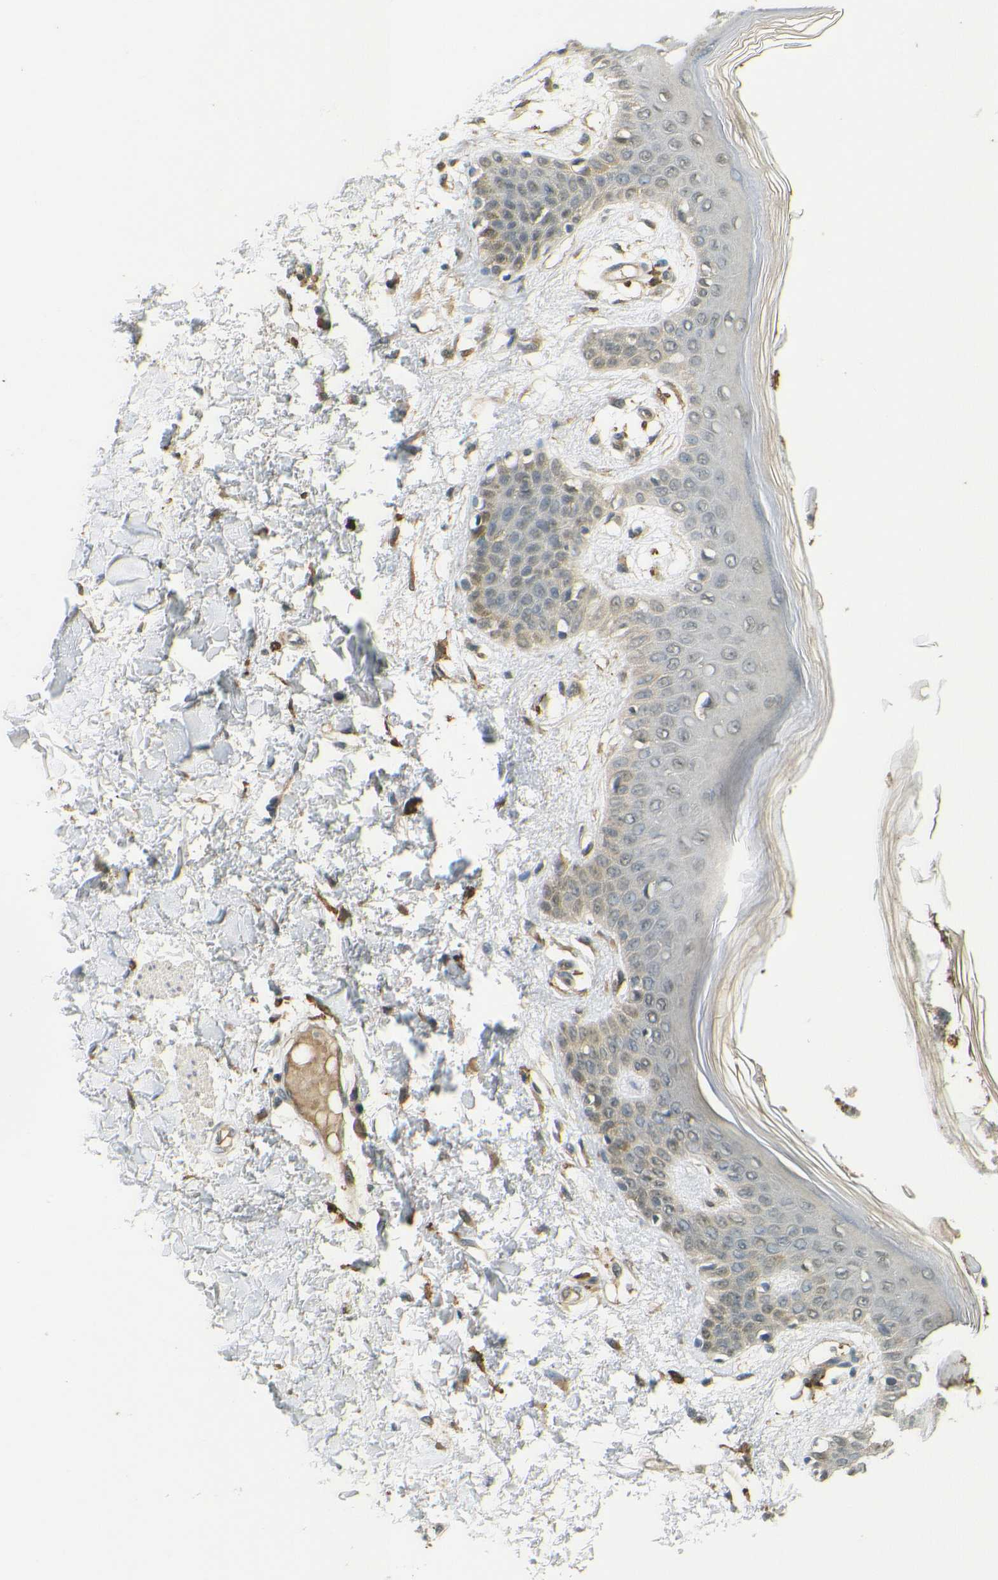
{"staining": {"intensity": "moderate", "quantity": ">75%", "location": "cytoplasmic/membranous"}, "tissue": "skin", "cell_type": "Fibroblasts", "image_type": "normal", "snomed": [{"axis": "morphology", "description": "Normal tissue, NOS"}, {"axis": "topography", "description": "Skin"}], "caption": "Immunohistochemistry (IHC) histopathology image of unremarkable human skin stained for a protein (brown), which displays medium levels of moderate cytoplasmic/membranous expression in about >75% of fibroblasts.", "gene": "DAB2", "patient": {"sex": "male", "age": 53}}